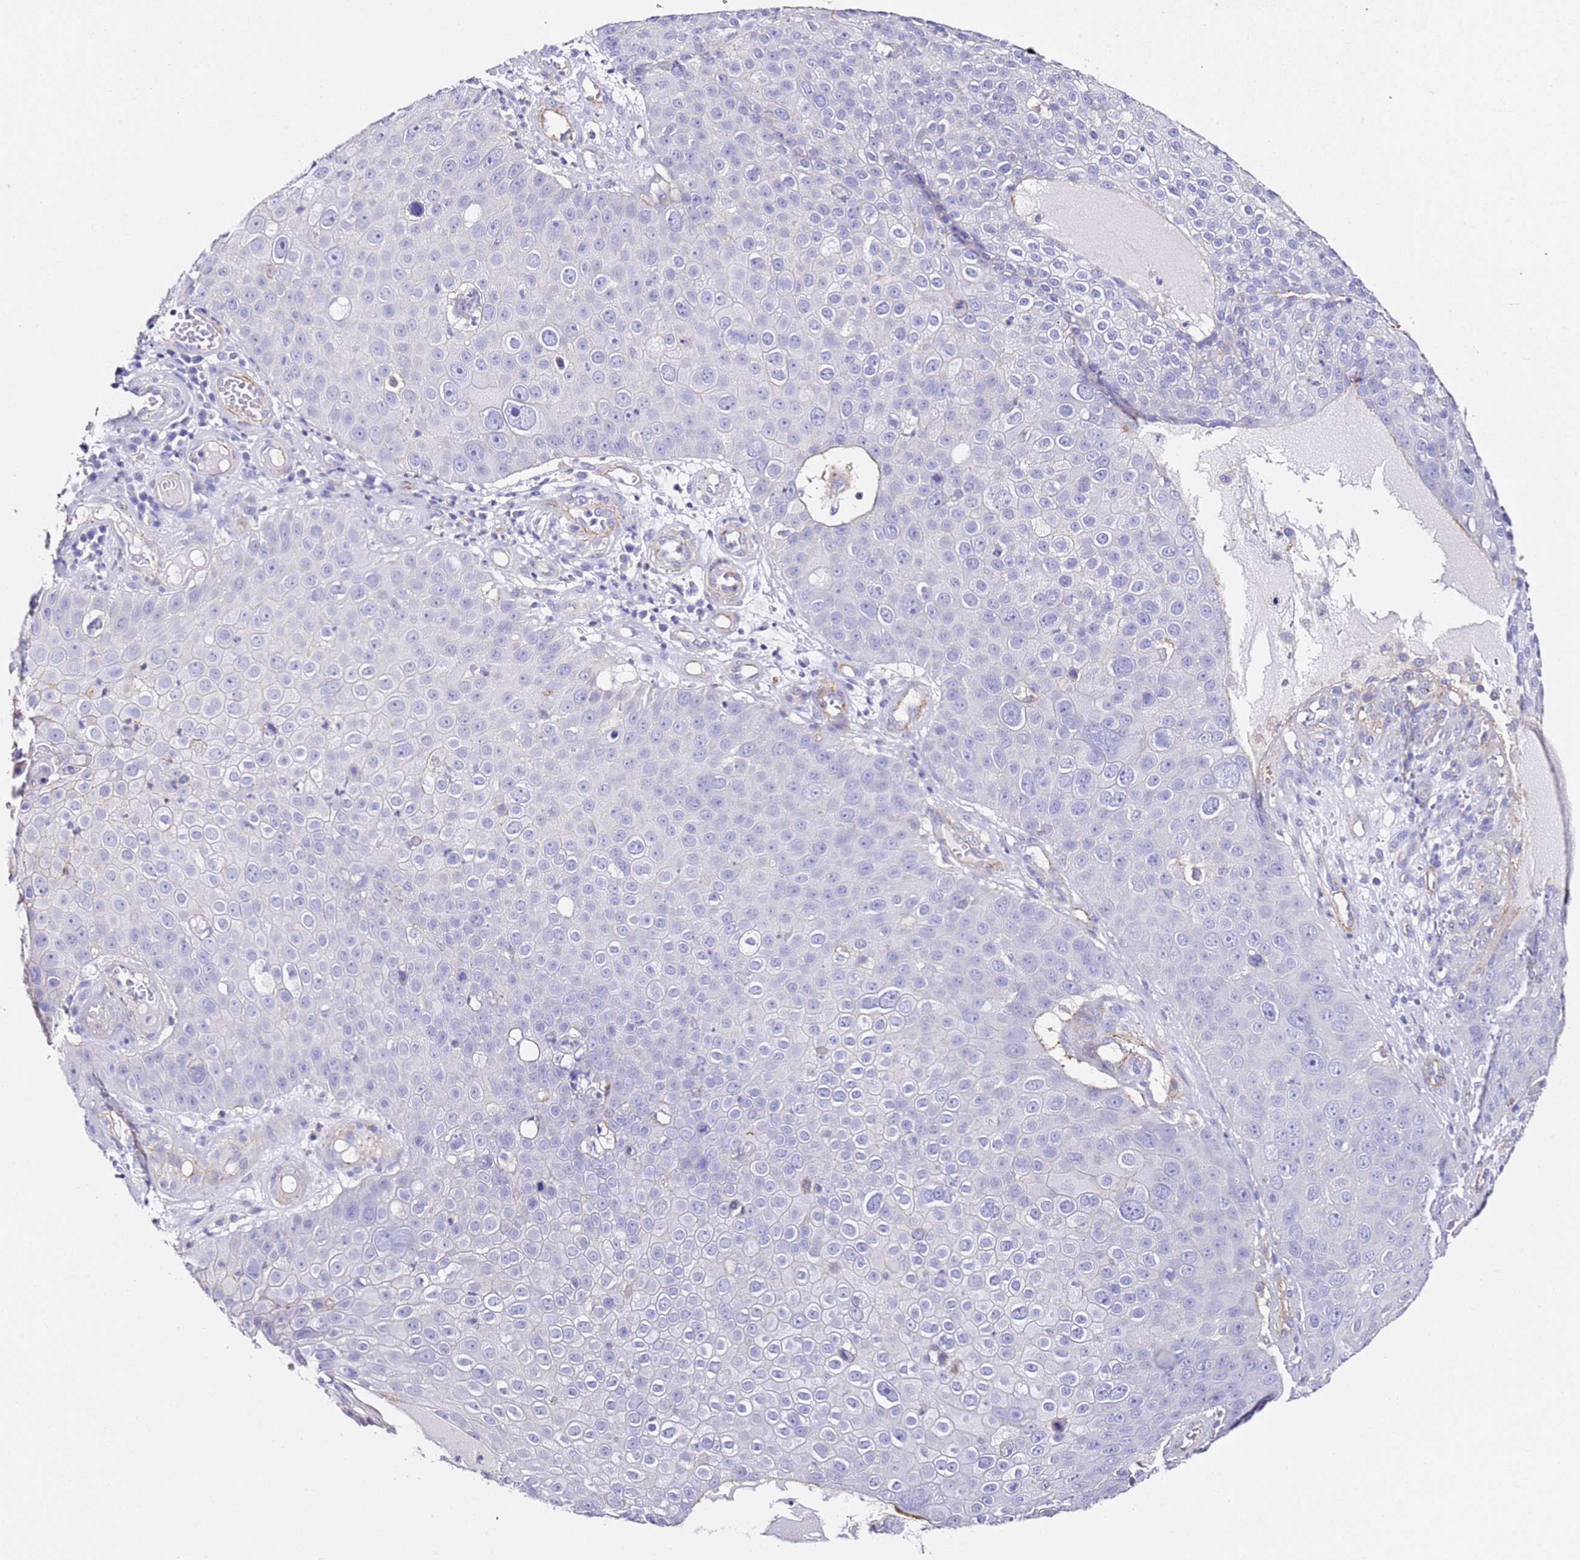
{"staining": {"intensity": "negative", "quantity": "none", "location": "none"}, "tissue": "skin cancer", "cell_type": "Tumor cells", "image_type": "cancer", "snomed": [{"axis": "morphology", "description": "Squamous cell carcinoma, NOS"}, {"axis": "topography", "description": "Skin"}], "caption": "Photomicrograph shows no protein expression in tumor cells of skin squamous cell carcinoma tissue.", "gene": "ZNF671", "patient": {"sex": "male", "age": 71}}